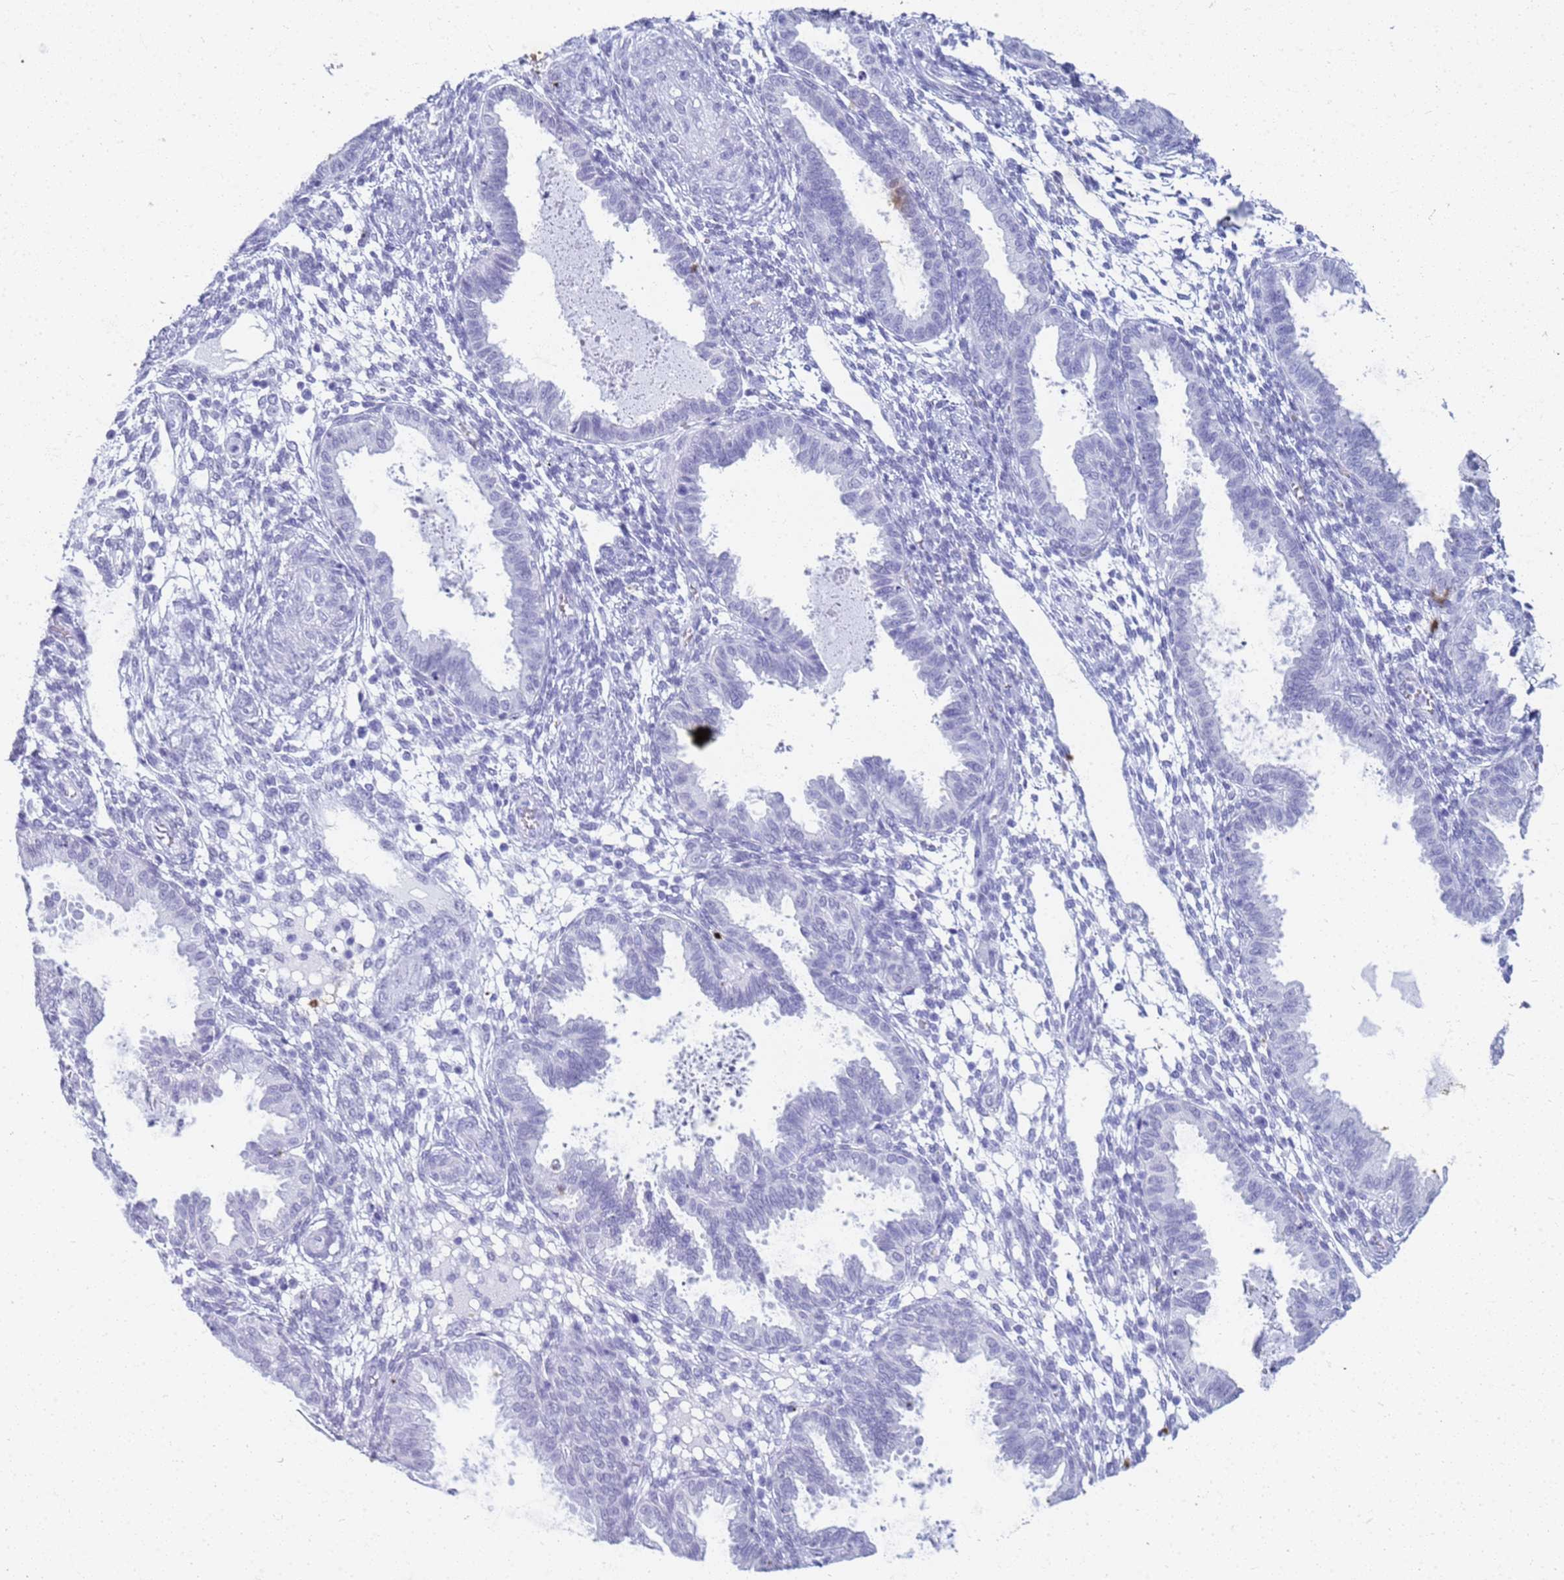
{"staining": {"intensity": "negative", "quantity": "none", "location": "none"}, "tissue": "endometrium", "cell_type": "Cells in endometrial stroma", "image_type": "normal", "snomed": [{"axis": "morphology", "description": "Normal tissue, NOS"}, {"axis": "topography", "description": "Endometrium"}], "caption": "Immunohistochemical staining of unremarkable endometrium shows no significant expression in cells in endometrial stroma.", "gene": "SLC7A9", "patient": {"sex": "female", "age": 33}}